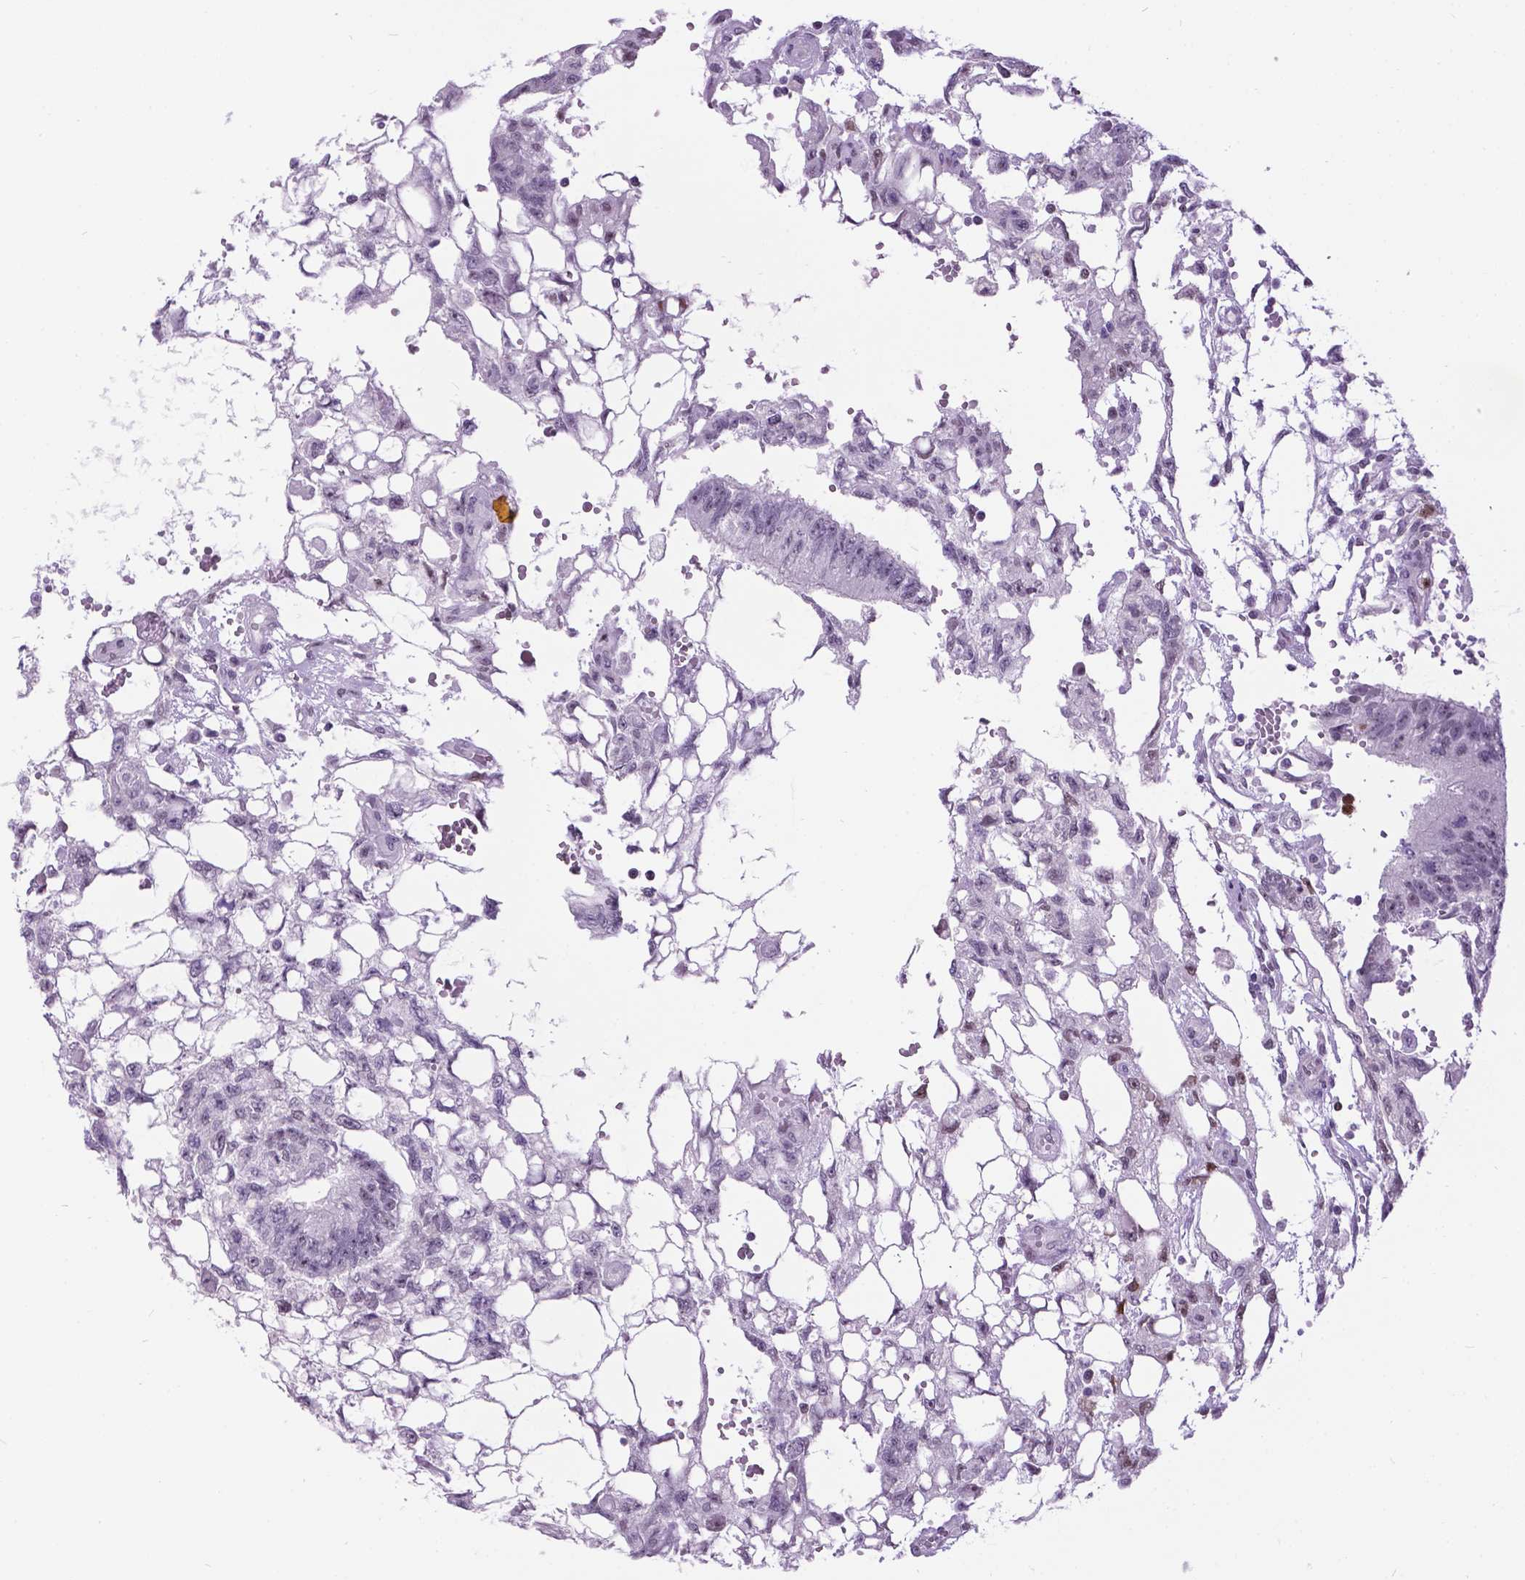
{"staining": {"intensity": "negative", "quantity": "none", "location": "none"}, "tissue": "testis cancer", "cell_type": "Tumor cells", "image_type": "cancer", "snomed": [{"axis": "morphology", "description": "Carcinoma, Embryonal, NOS"}, {"axis": "topography", "description": "Testis"}], "caption": "A high-resolution micrograph shows IHC staining of embryonal carcinoma (testis), which exhibits no significant expression in tumor cells.", "gene": "DPF3", "patient": {"sex": "male", "age": 32}}